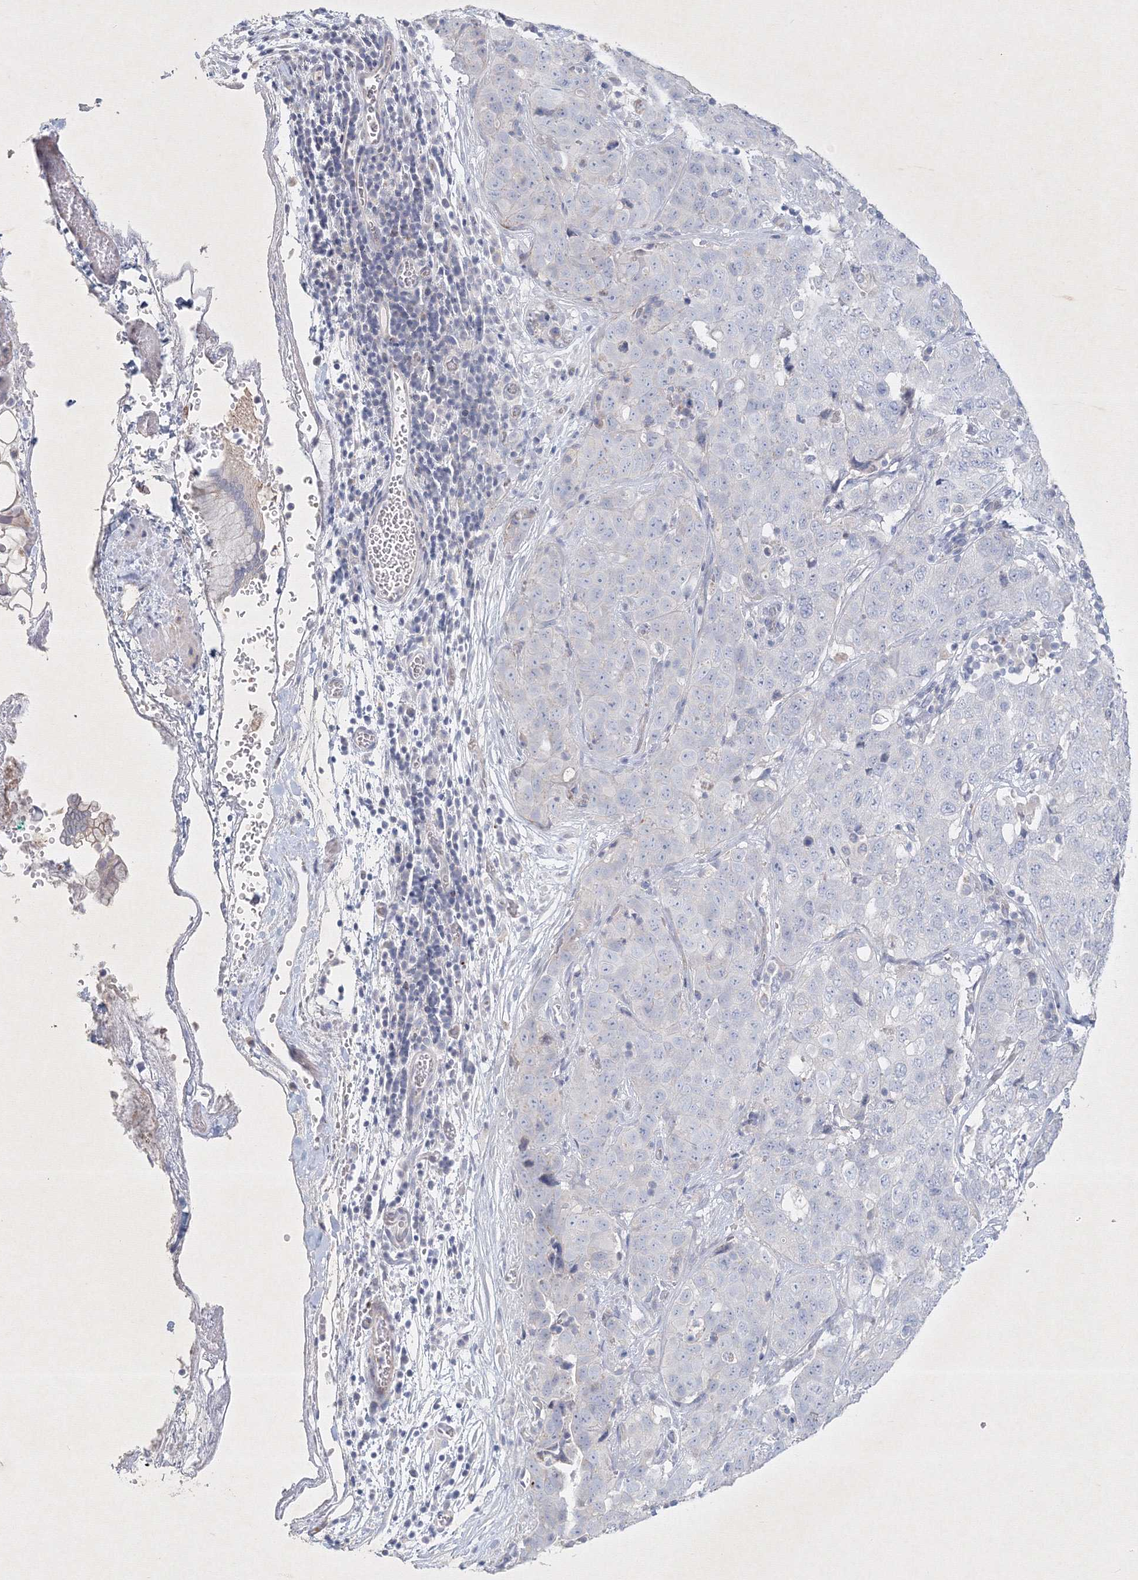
{"staining": {"intensity": "negative", "quantity": "none", "location": "none"}, "tissue": "stomach cancer", "cell_type": "Tumor cells", "image_type": "cancer", "snomed": [{"axis": "morphology", "description": "Normal tissue, NOS"}, {"axis": "morphology", "description": "Adenocarcinoma, NOS"}, {"axis": "topography", "description": "Lymph node"}, {"axis": "topography", "description": "Stomach"}], "caption": "Histopathology image shows no protein positivity in tumor cells of adenocarcinoma (stomach) tissue.", "gene": "CXXC4", "patient": {"sex": "male", "age": 48}}